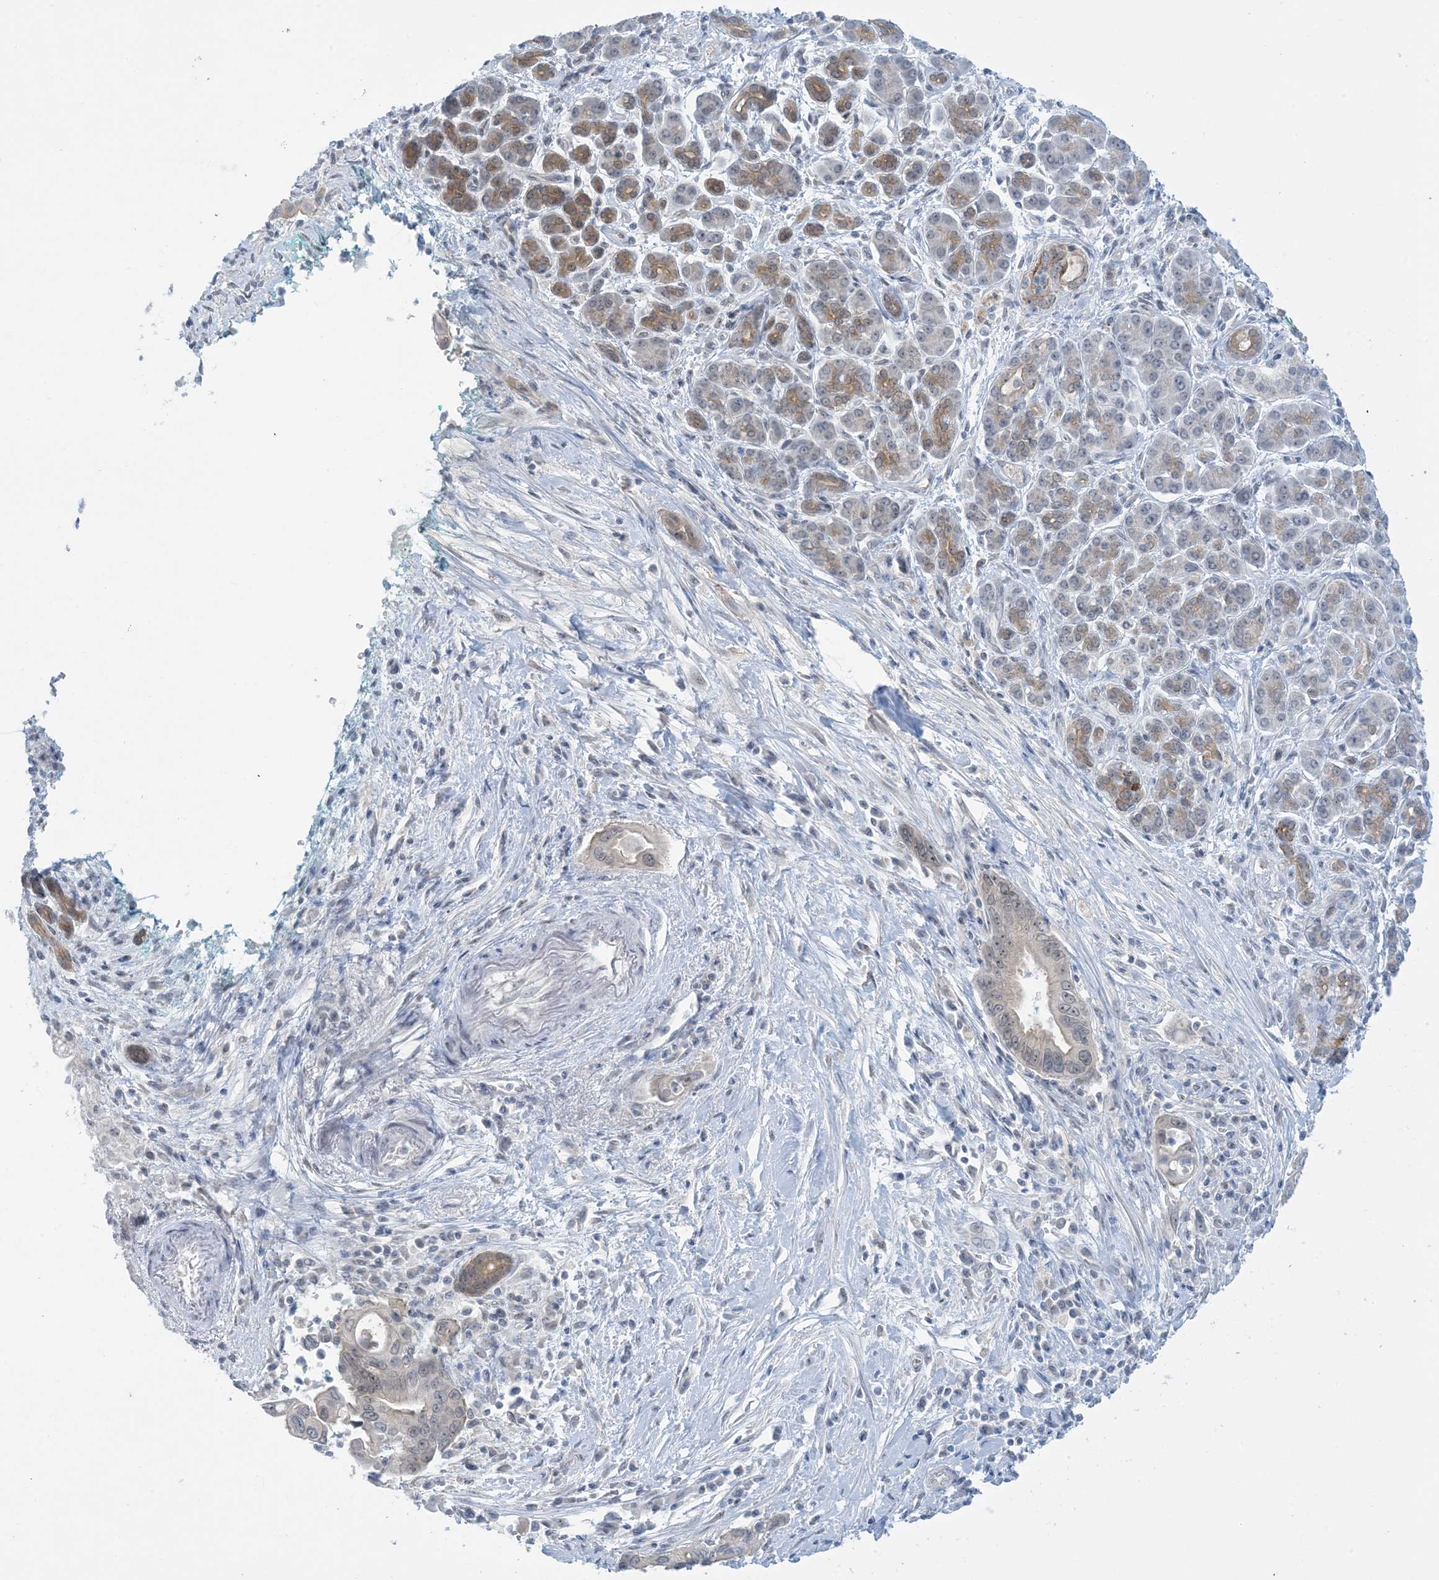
{"staining": {"intensity": "negative", "quantity": "none", "location": "none"}, "tissue": "pancreatic cancer", "cell_type": "Tumor cells", "image_type": "cancer", "snomed": [{"axis": "morphology", "description": "Adenocarcinoma, NOS"}, {"axis": "topography", "description": "Pancreas"}], "caption": "A high-resolution image shows IHC staining of pancreatic cancer (adenocarcinoma), which exhibits no significant staining in tumor cells.", "gene": "MRPS18A", "patient": {"sex": "male", "age": 78}}